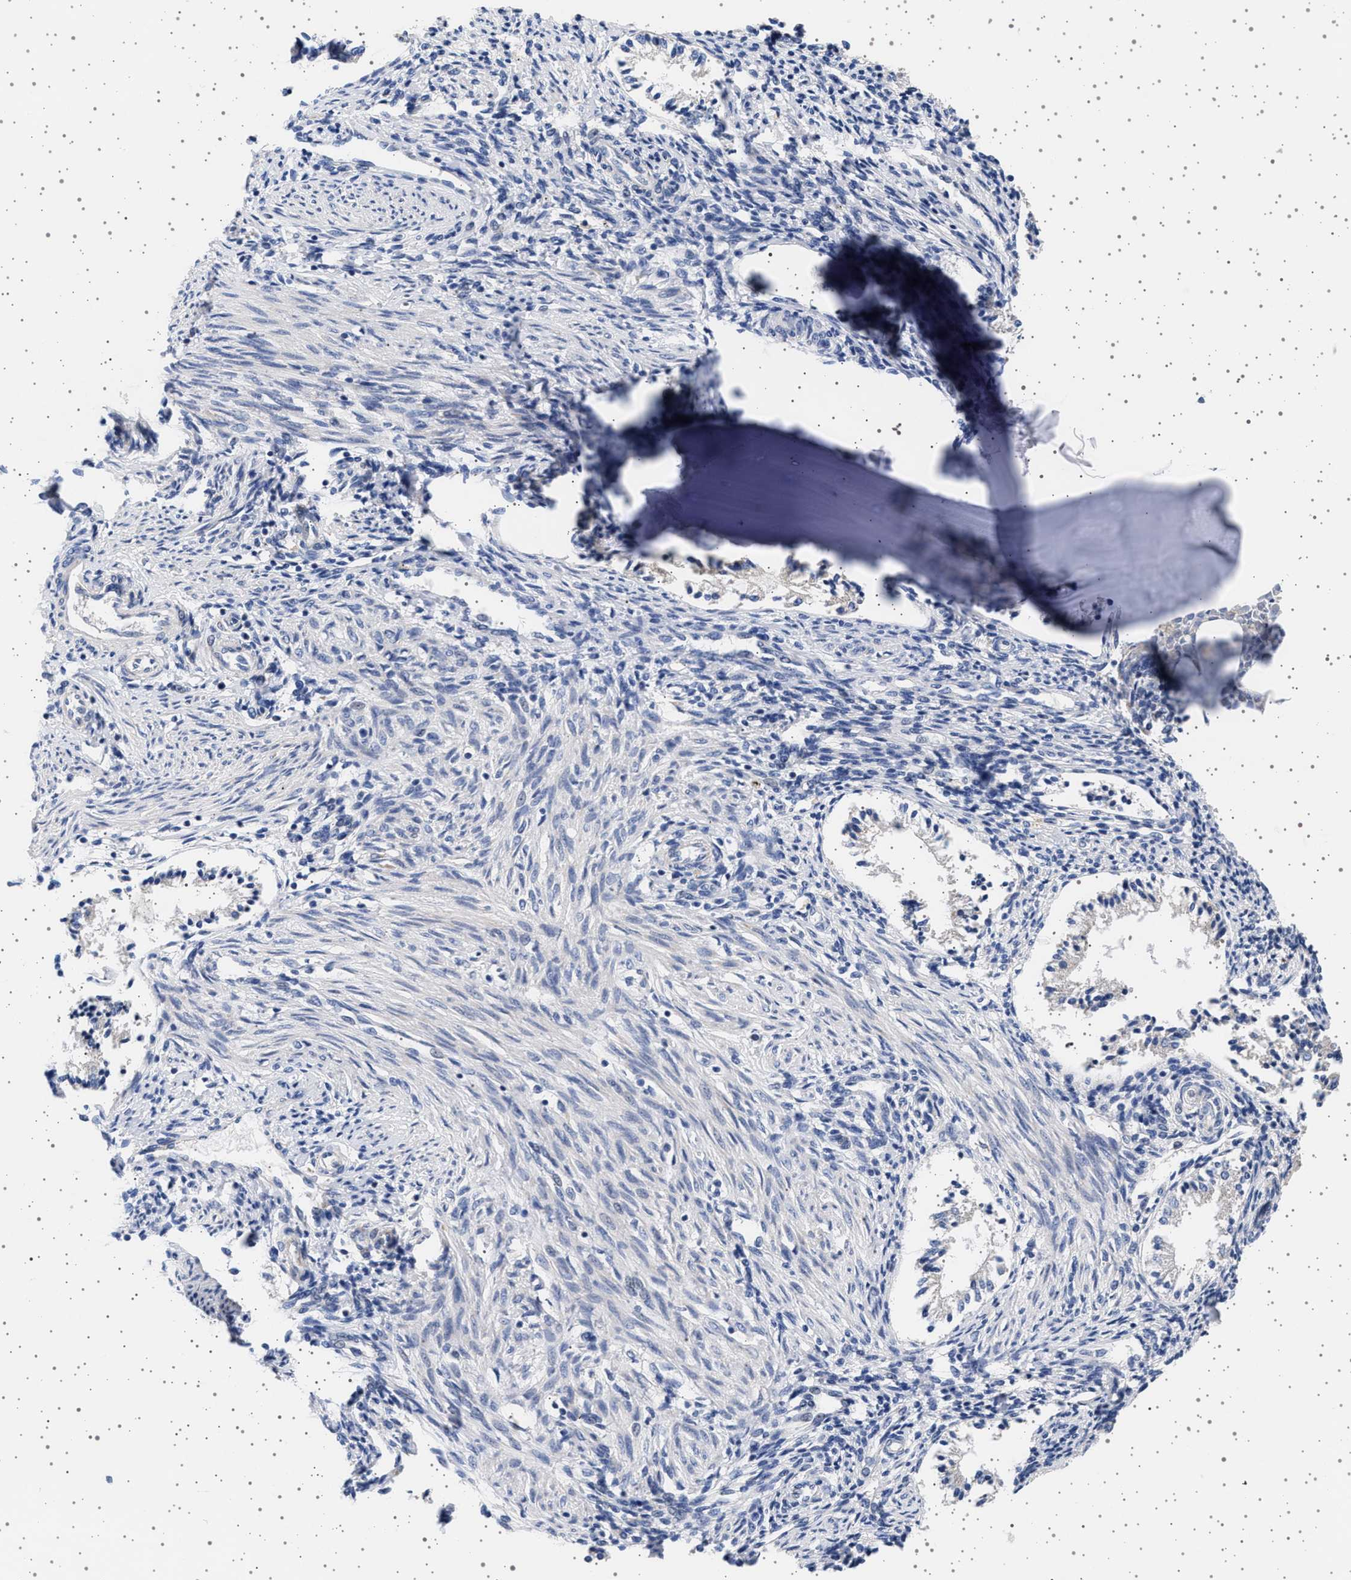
{"staining": {"intensity": "negative", "quantity": "none", "location": "none"}, "tissue": "endometrium", "cell_type": "Cells in endometrial stroma", "image_type": "normal", "snomed": [{"axis": "morphology", "description": "Normal tissue, NOS"}, {"axis": "topography", "description": "Endometrium"}], "caption": "Immunohistochemical staining of benign endometrium shows no significant staining in cells in endometrial stroma. (Stains: DAB (3,3'-diaminobenzidine) IHC with hematoxylin counter stain, Microscopy: brightfield microscopy at high magnification).", "gene": "TRMT10B", "patient": {"sex": "female", "age": 42}}